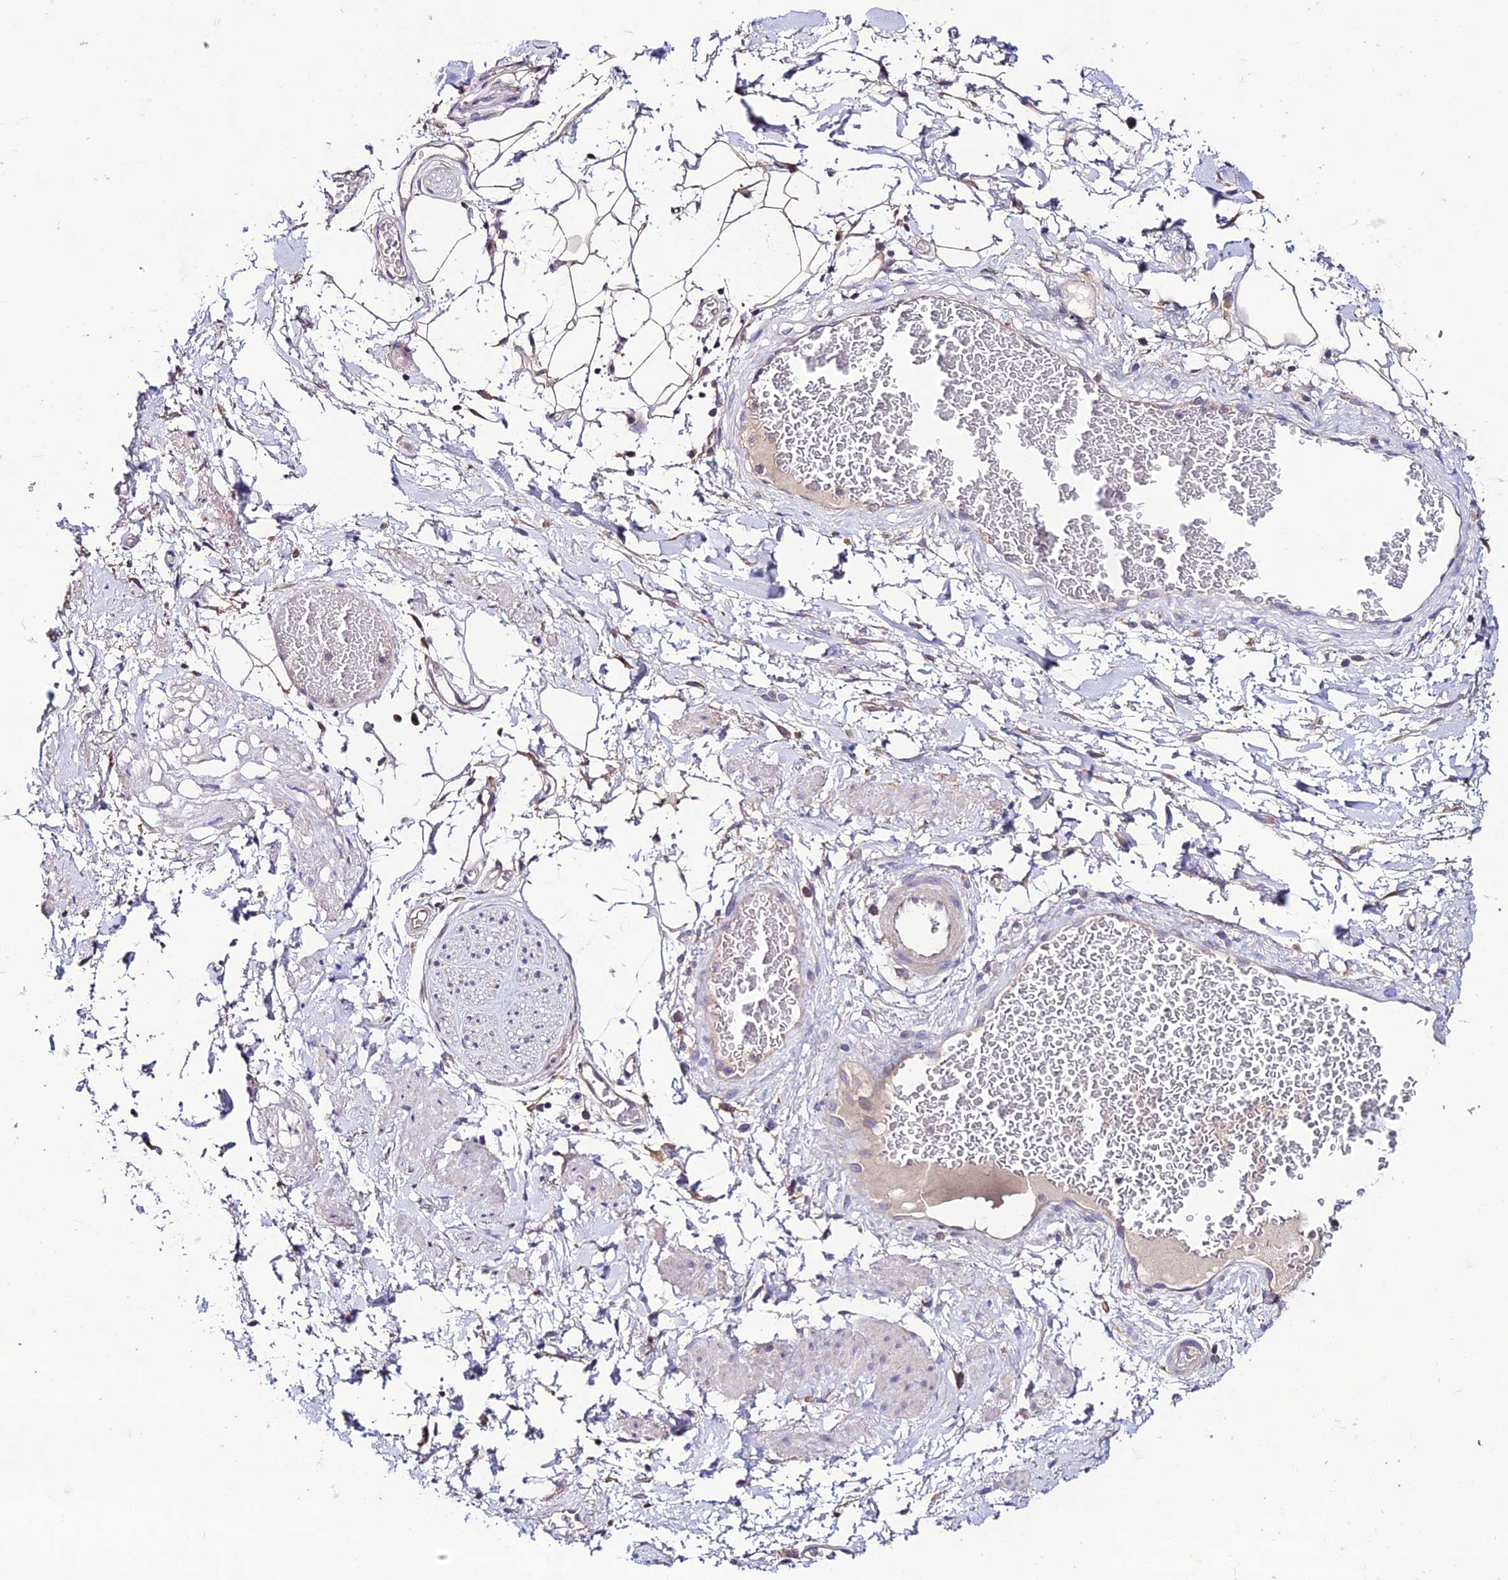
{"staining": {"intensity": "negative", "quantity": "none", "location": "none"}, "tissue": "adipose tissue", "cell_type": "Adipocytes", "image_type": "normal", "snomed": [{"axis": "morphology", "description": "Normal tissue, NOS"}, {"axis": "morphology", "description": "Adenocarcinoma, NOS"}, {"axis": "topography", "description": "Rectum"}, {"axis": "topography", "description": "Vagina"}, {"axis": "topography", "description": "Peripheral nerve tissue"}], "caption": "IHC micrograph of benign adipose tissue: human adipose tissue stained with DAB demonstrates no significant protein staining in adipocytes.", "gene": "BRME1", "patient": {"sex": "female", "age": 71}}